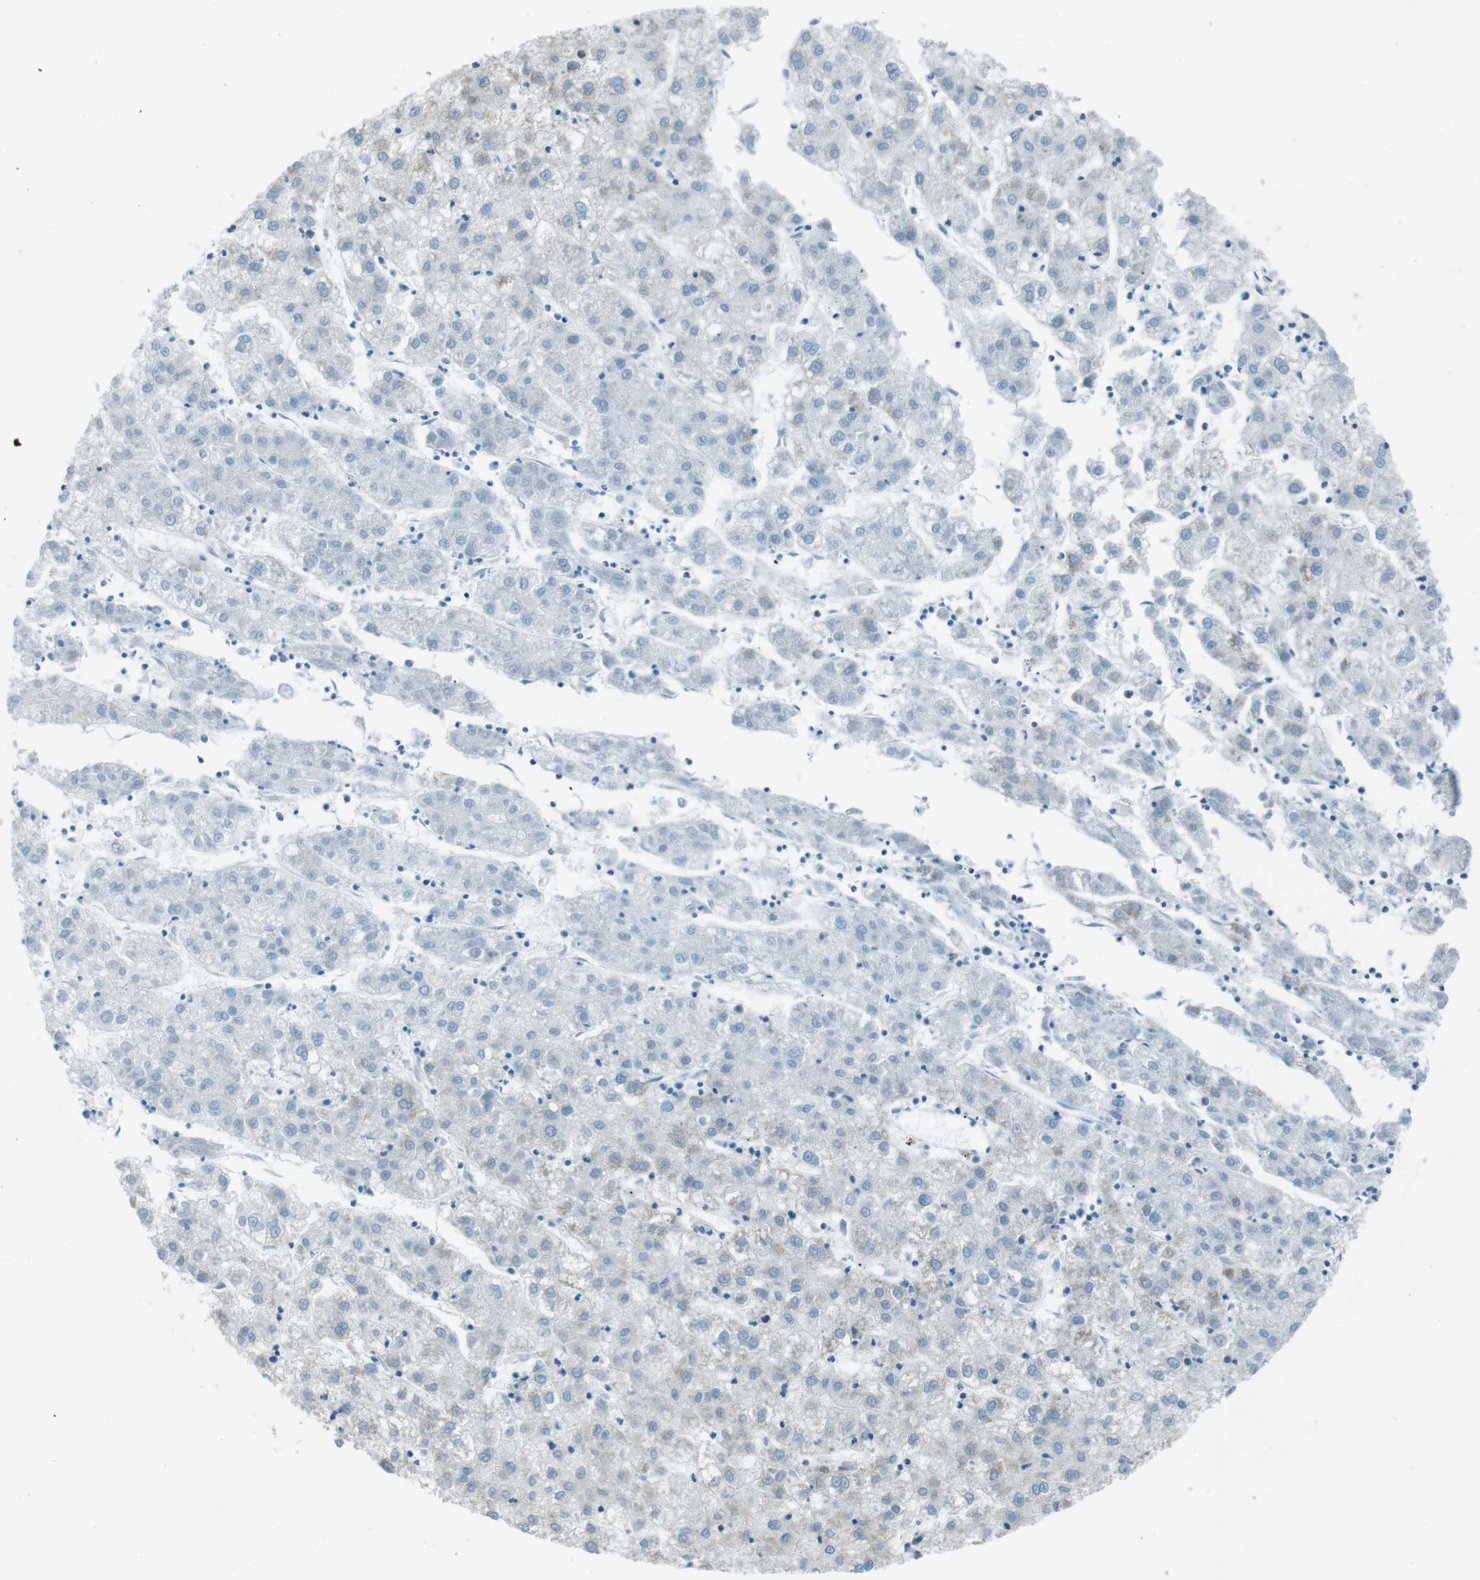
{"staining": {"intensity": "weak", "quantity": "<25%", "location": "cytoplasmic/membranous"}, "tissue": "liver cancer", "cell_type": "Tumor cells", "image_type": "cancer", "snomed": [{"axis": "morphology", "description": "Carcinoma, Hepatocellular, NOS"}, {"axis": "topography", "description": "Liver"}], "caption": "High power microscopy micrograph of an immunohistochemistry histopathology image of liver cancer, revealing no significant positivity in tumor cells. (DAB immunohistochemistry (IHC) with hematoxylin counter stain).", "gene": "DNAJA3", "patient": {"sex": "male", "age": 72}}